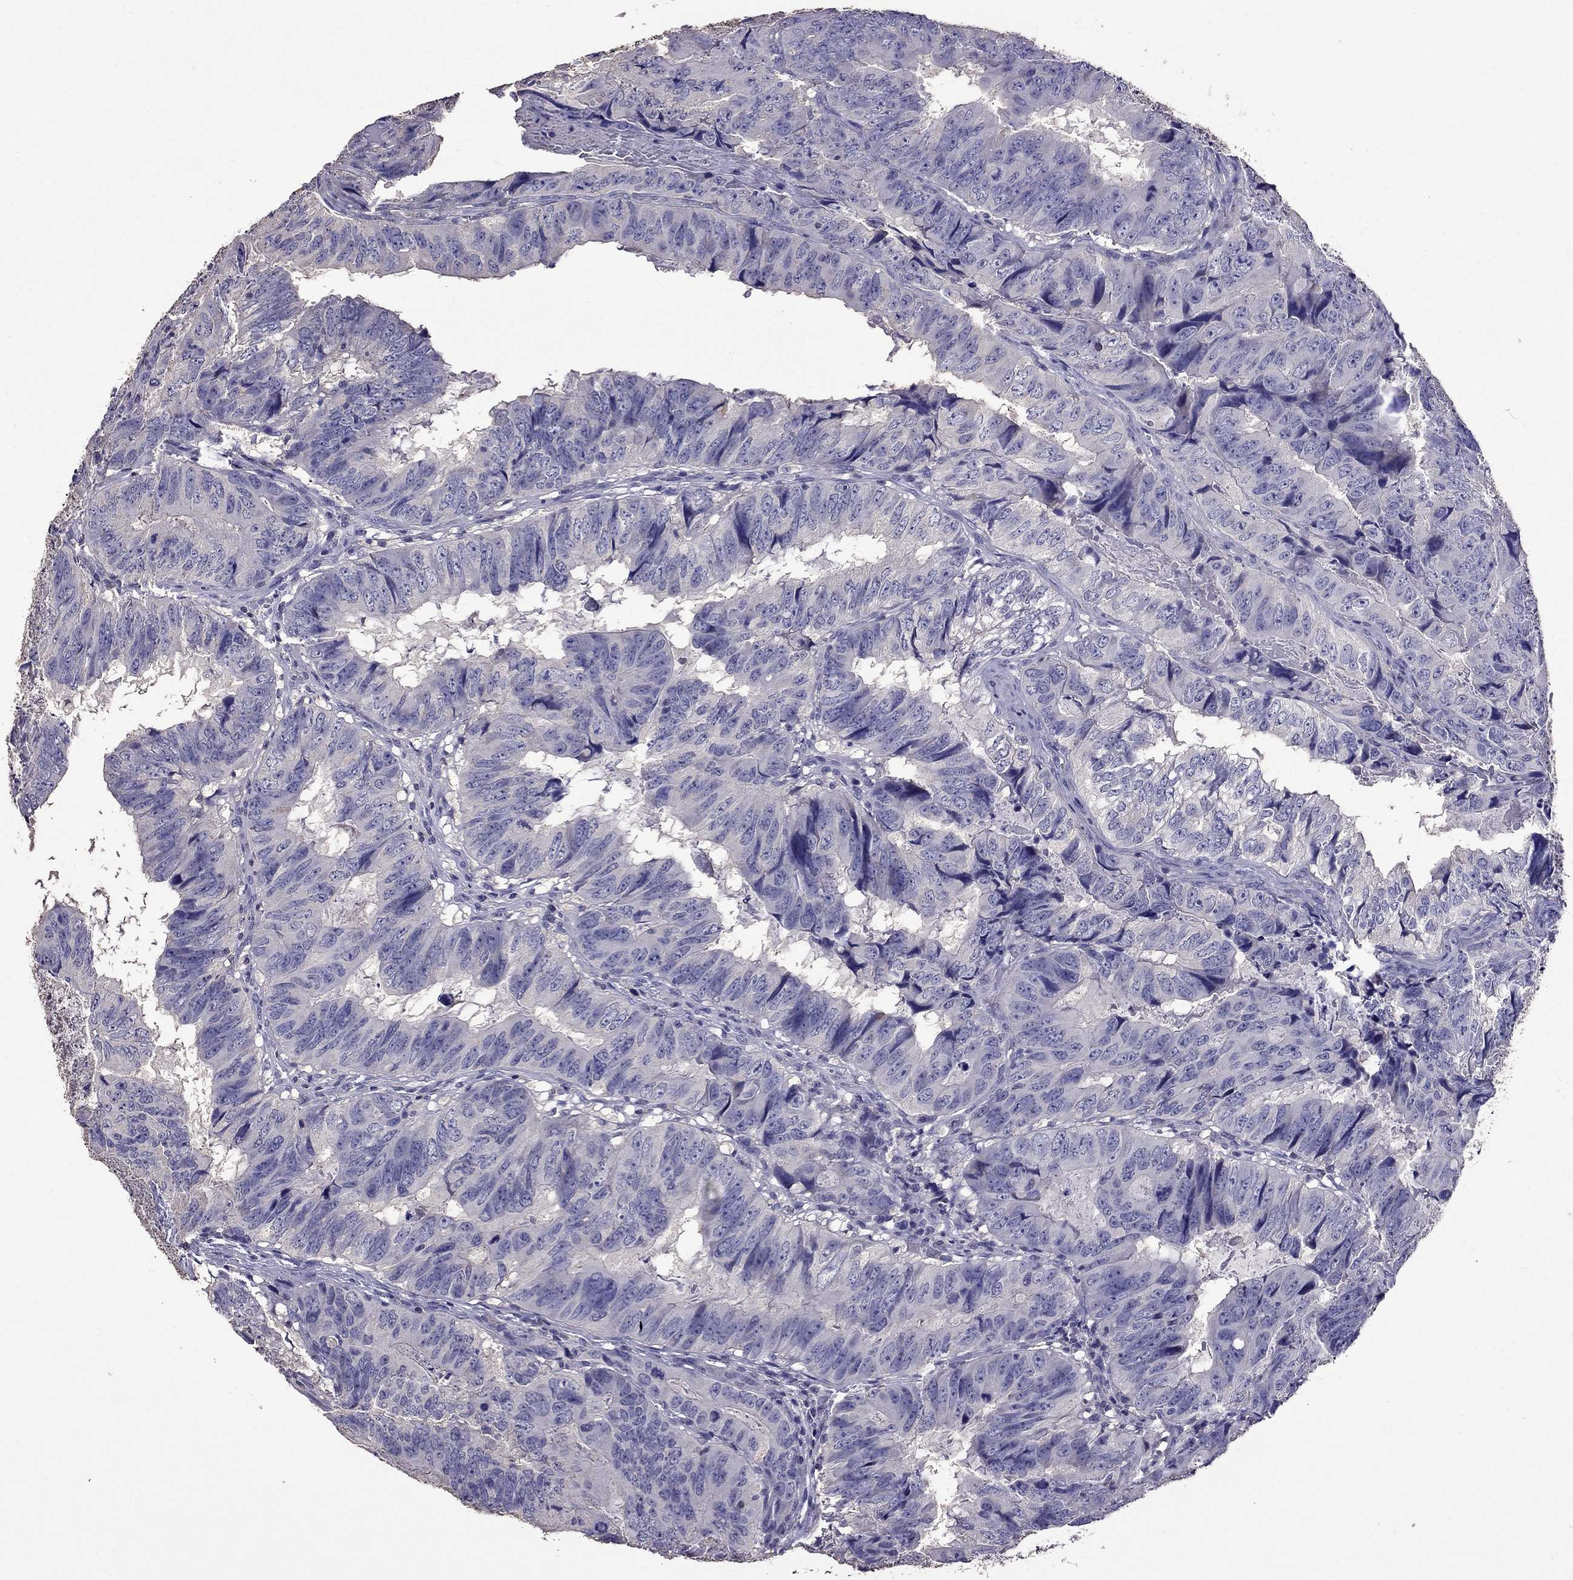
{"staining": {"intensity": "negative", "quantity": "none", "location": "none"}, "tissue": "colorectal cancer", "cell_type": "Tumor cells", "image_type": "cancer", "snomed": [{"axis": "morphology", "description": "Adenocarcinoma, NOS"}, {"axis": "topography", "description": "Colon"}], "caption": "There is no significant staining in tumor cells of colorectal adenocarcinoma. (Stains: DAB (3,3'-diaminobenzidine) IHC with hematoxylin counter stain, Microscopy: brightfield microscopy at high magnification).", "gene": "NKX3-1", "patient": {"sex": "male", "age": 79}}